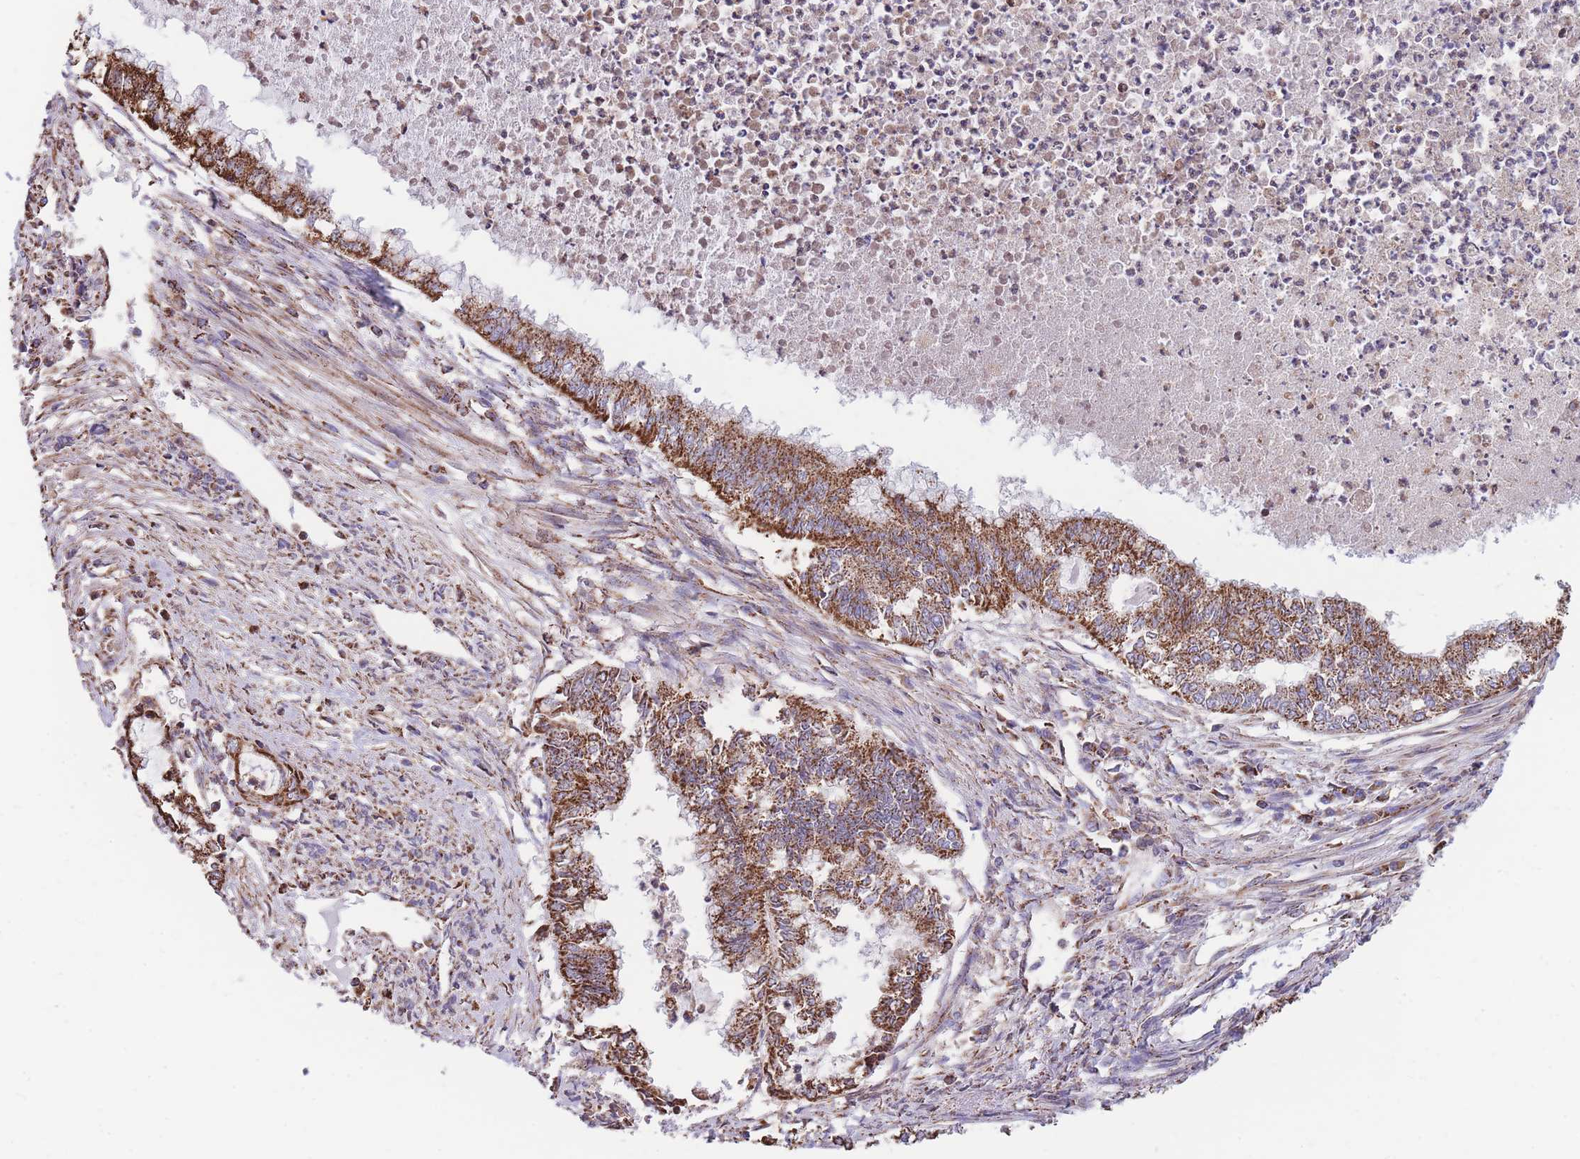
{"staining": {"intensity": "strong", "quantity": ">75%", "location": "cytoplasmic/membranous"}, "tissue": "endometrial cancer", "cell_type": "Tumor cells", "image_type": "cancer", "snomed": [{"axis": "morphology", "description": "Adenocarcinoma, NOS"}, {"axis": "topography", "description": "Endometrium"}], "caption": "This is an image of immunohistochemistry (IHC) staining of endometrial cancer, which shows strong positivity in the cytoplasmic/membranous of tumor cells.", "gene": "FKBP8", "patient": {"sex": "female", "age": 79}}